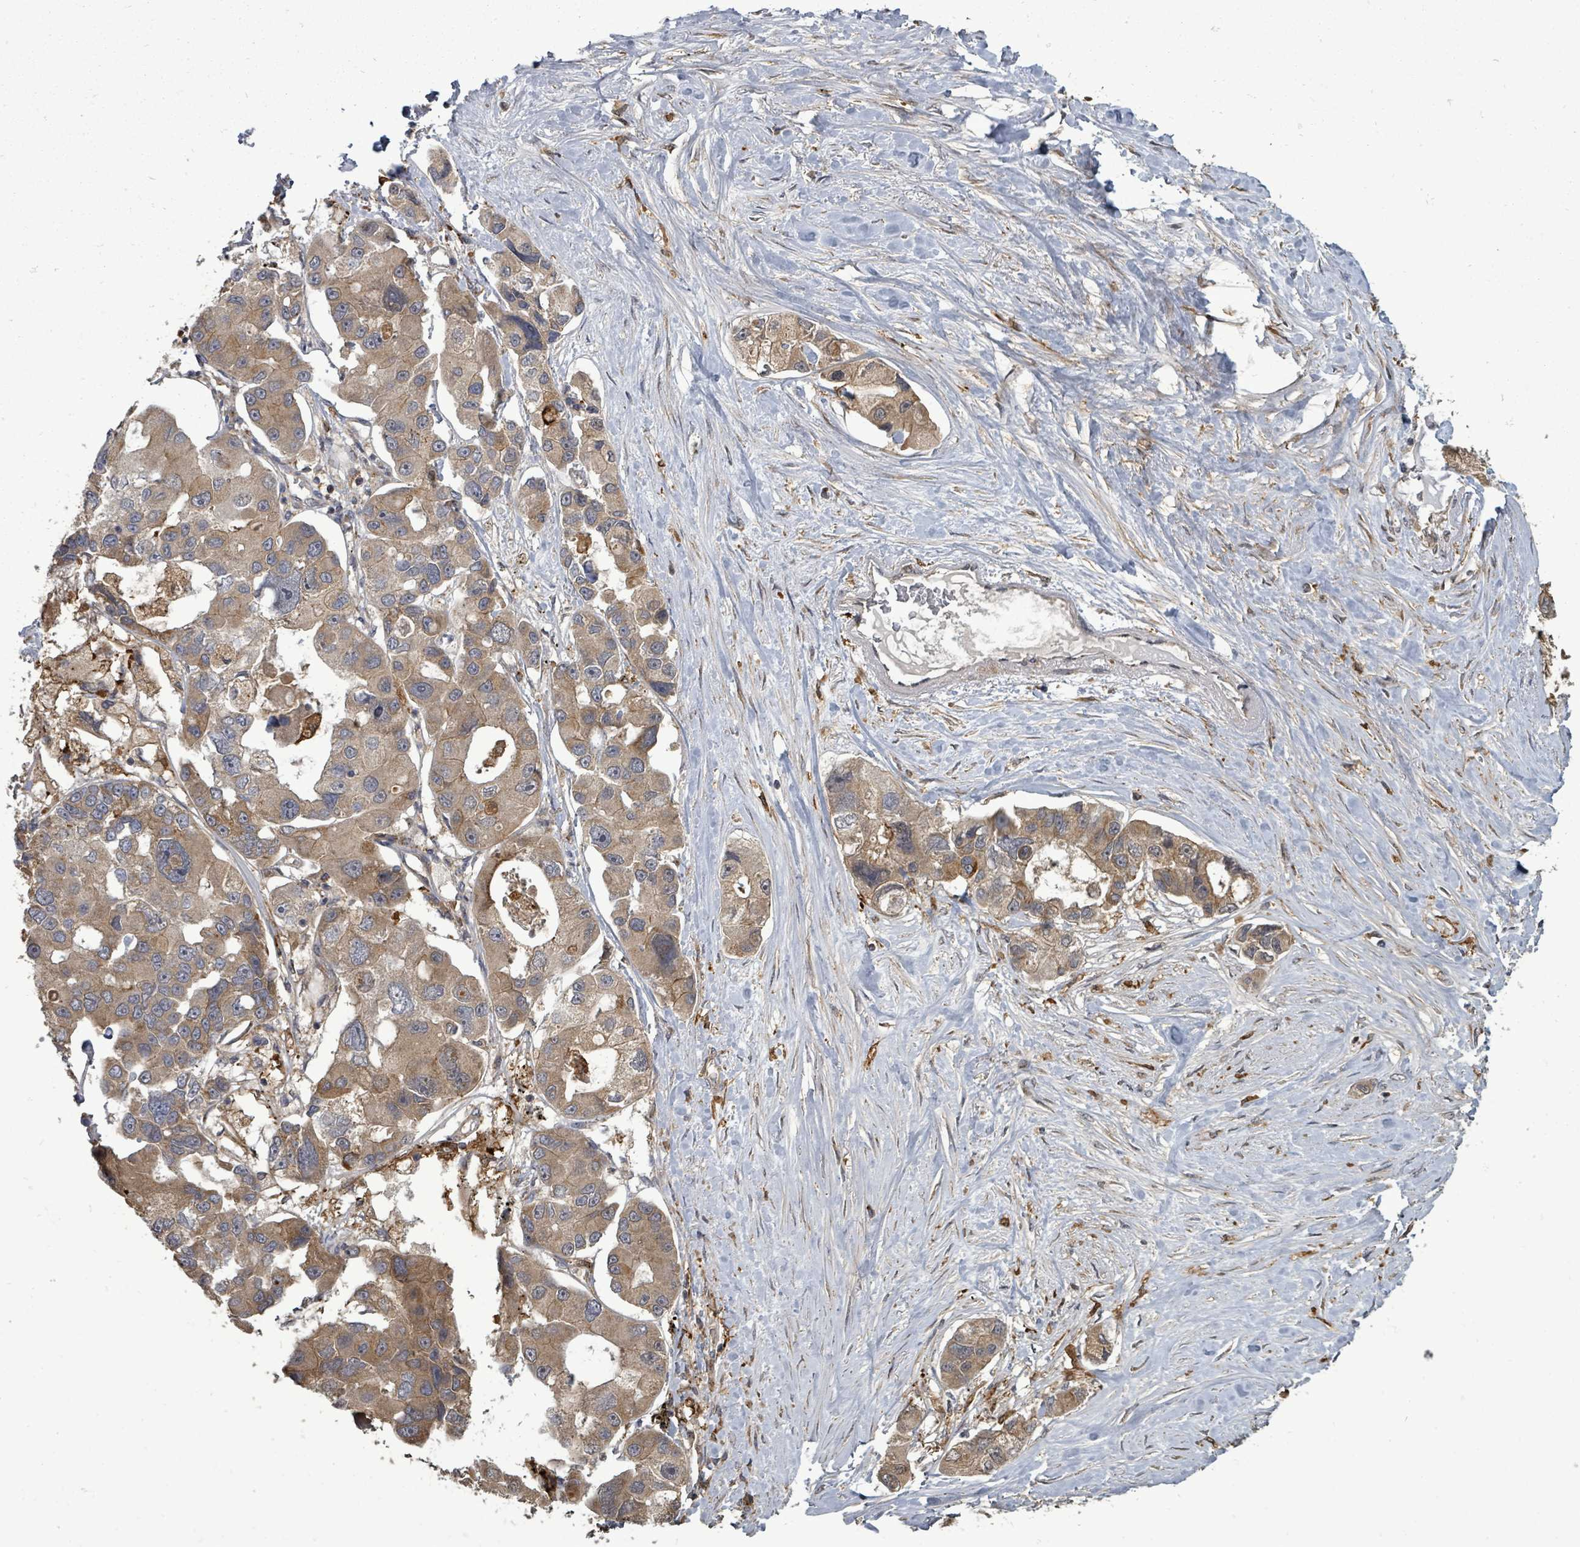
{"staining": {"intensity": "moderate", "quantity": ">75%", "location": "cytoplasmic/membranous"}, "tissue": "lung cancer", "cell_type": "Tumor cells", "image_type": "cancer", "snomed": [{"axis": "morphology", "description": "Adenocarcinoma, NOS"}, {"axis": "topography", "description": "Lung"}], "caption": "Human lung adenocarcinoma stained with a brown dye displays moderate cytoplasmic/membranous positive staining in approximately >75% of tumor cells.", "gene": "EIF3C", "patient": {"sex": "female", "age": 54}}